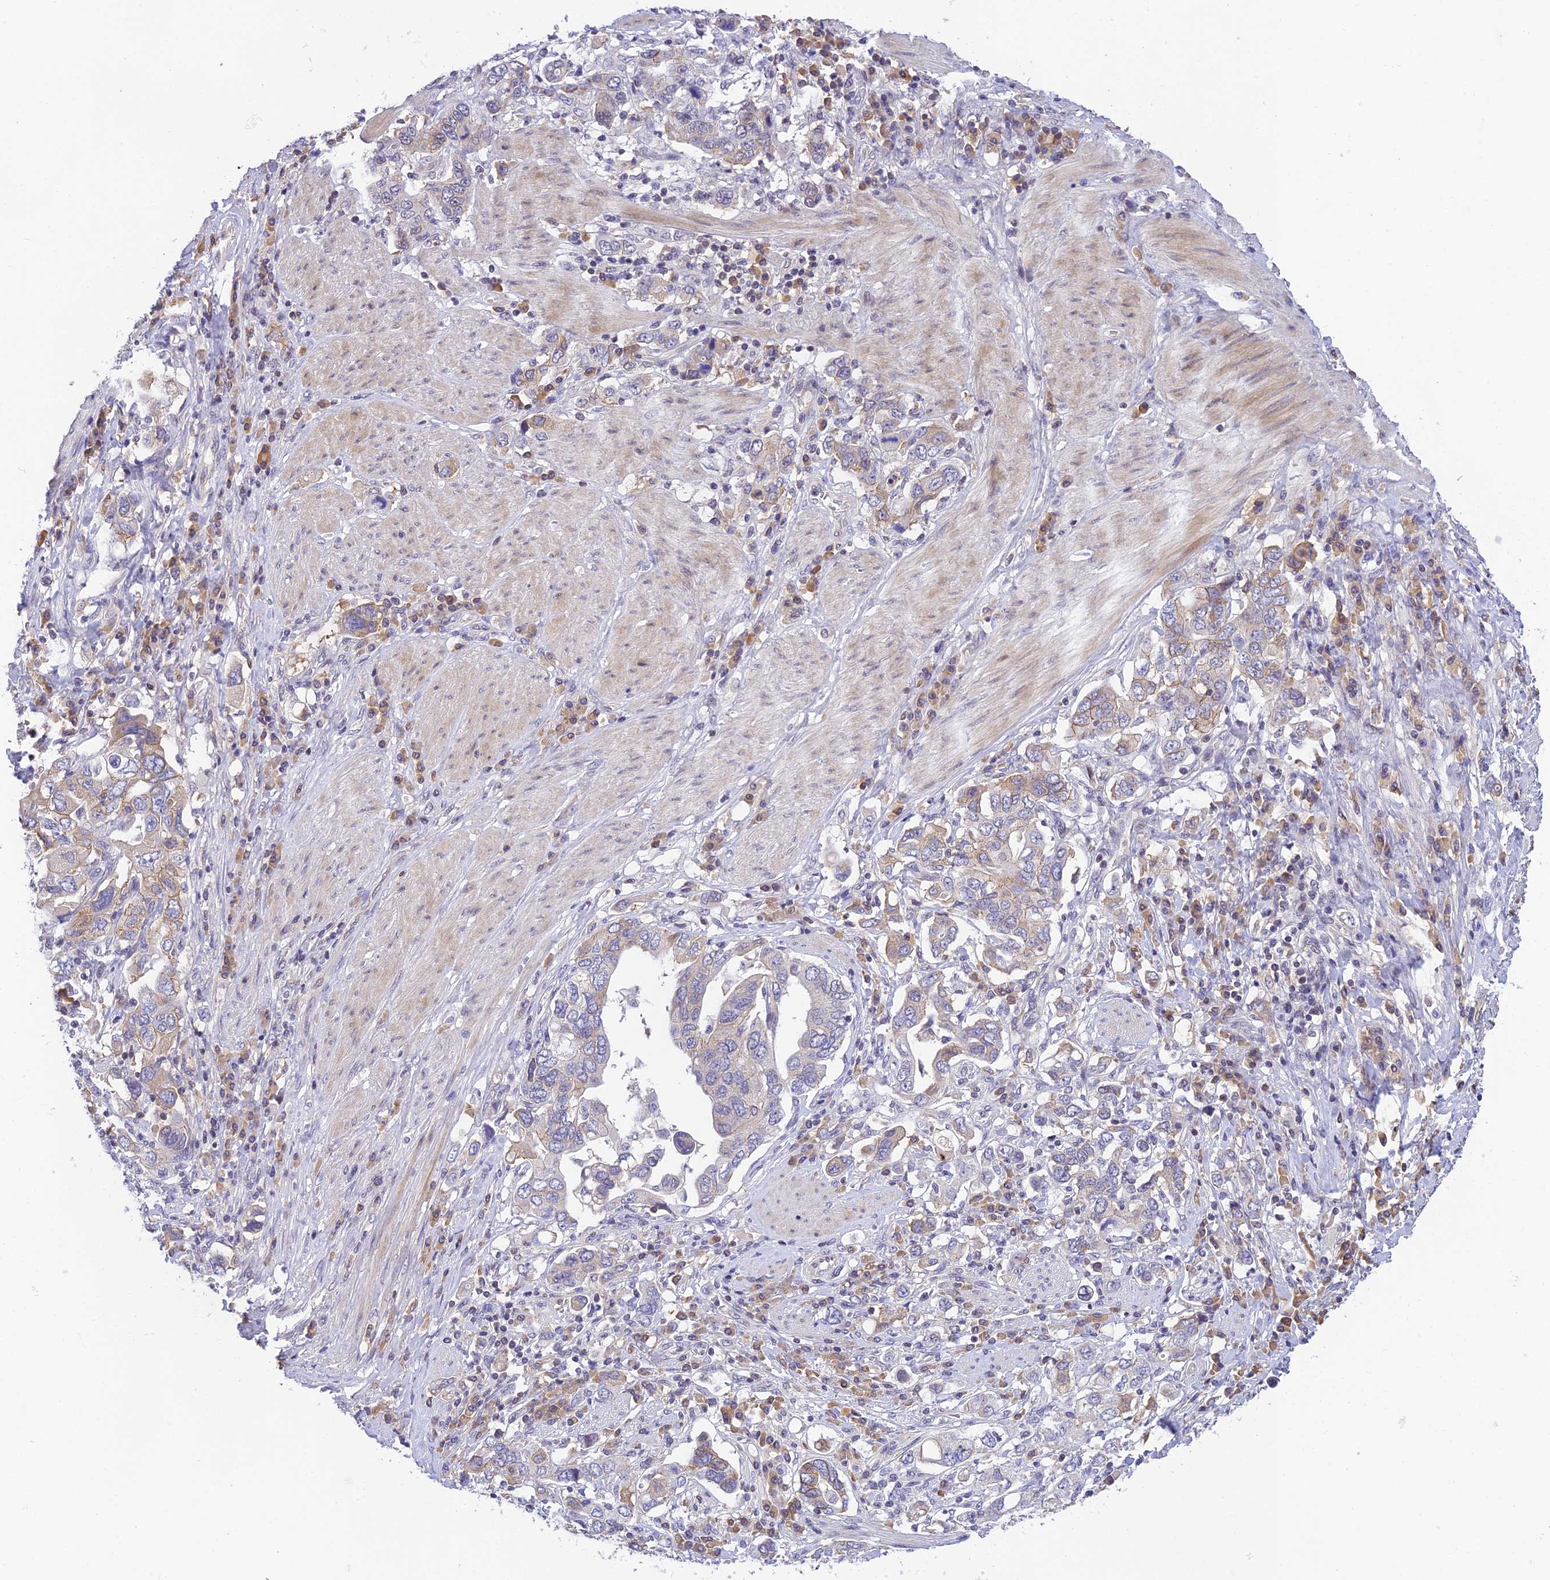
{"staining": {"intensity": "moderate", "quantity": "<25%", "location": "cytoplasmic/membranous"}, "tissue": "stomach cancer", "cell_type": "Tumor cells", "image_type": "cancer", "snomed": [{"axis": "morphology", "description": "Adenocarcinoma, NOS"}, {"axis": "topography", "description": "Stomach, upper"}, {"axis": "topography", "description": "Stomach"}], "caption": "Immunohistochemical staining of stomach adenocarcinoma reveals low levels of moderate cytoplasmic/membranous protein staining in approximately <25% of tumor cells. Nuclei are stained in blue.", "gene": "THAP11", "patient": {"sex": "male", "age": 62}}